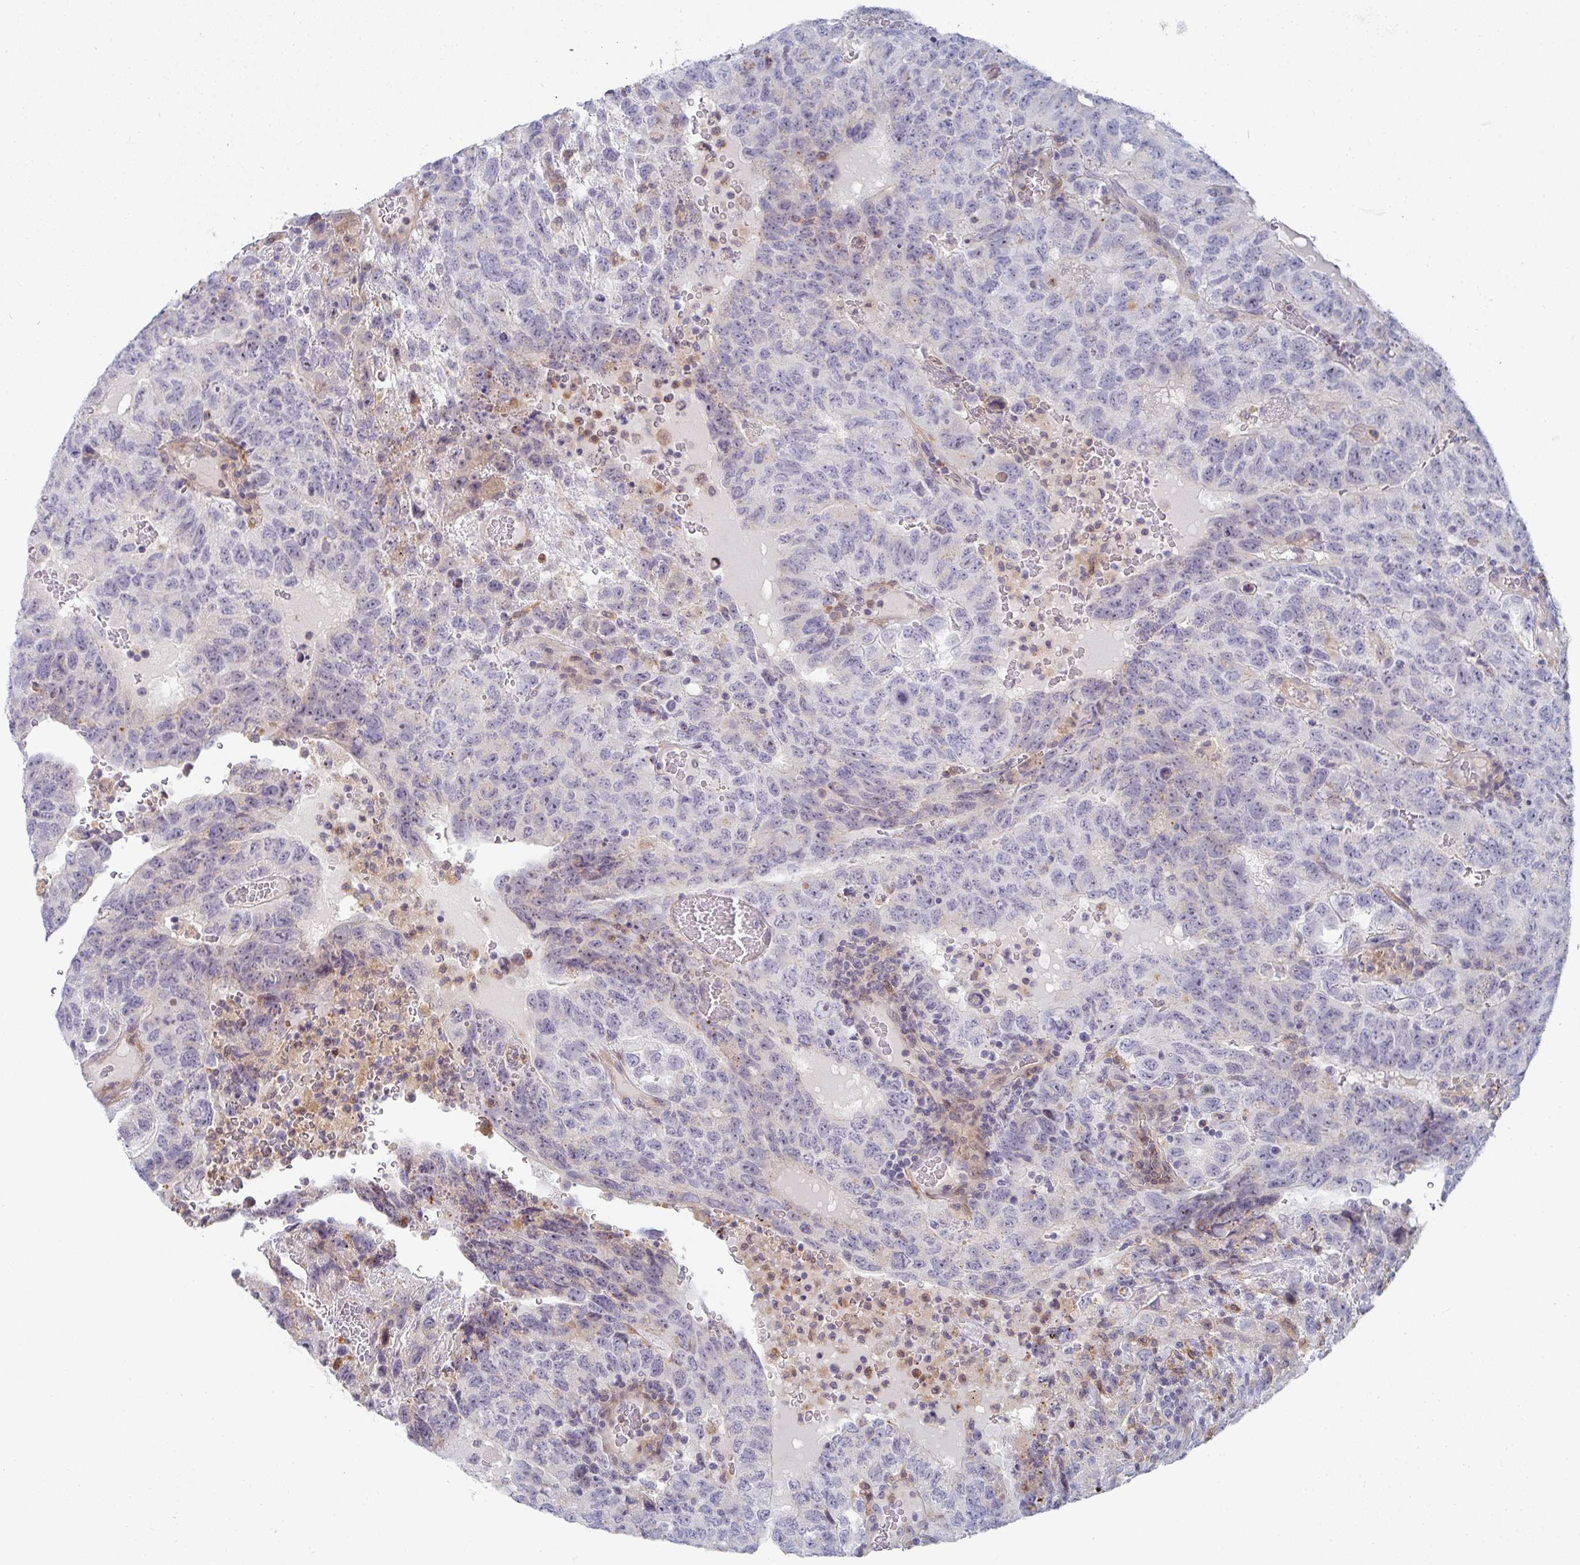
{"staining": {"intensity": "negative", "quantity": "none", "location": "none"}, "tissue": "testis cancer", "cell_type": "Tumor cells", "image_type": "cancer", "snomed": [{"axis": "morphology", "description": "Carcinoma, Embryonal, NOS"}, {"axis": "topography", "description": "Testis"}], "caption": "High magnification brightfield microscopy of testis embryonal carcinoma stained with DAB (brown) and counterstained with hematoxylin (blue): tumor cells show no significant positivity.", "gene": "KLHL33", "patient": {"sex": "male", "age": 34}}